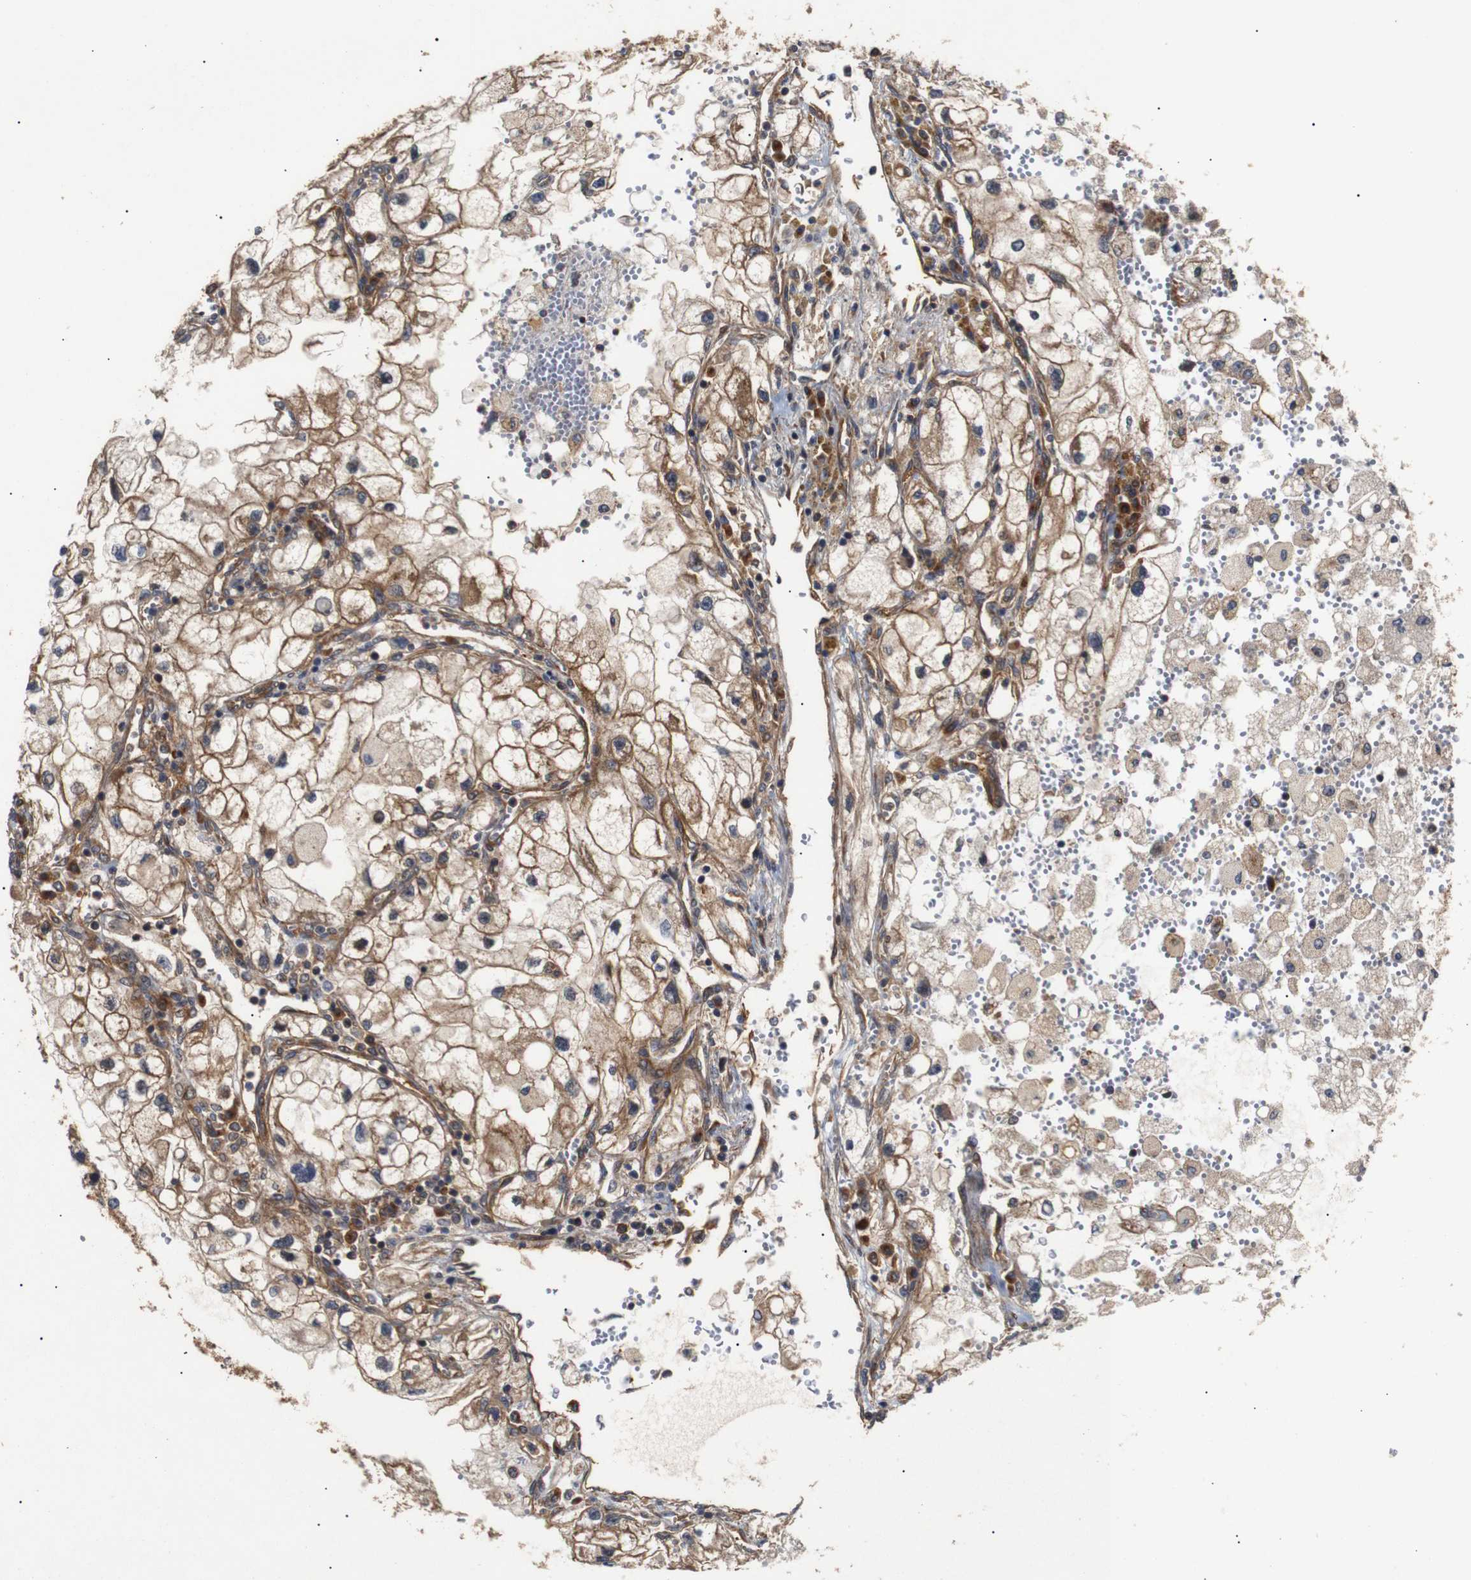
{"staining": {"intensity": "moderate", "quantity": ">75%", "location": "cytoplasmic/membranous"}, "tissue": "renal cancer", "cell_type": "Tumor cells", "image_type": "cancer", "snomed": [{"axis": "morphology", "description": "Adenocarcinoma, NOS"}, {"axis": "topography", "description": "Kidney"}], "caption": "Immunohistochemistry (IHC) photomicrograph of neoplastic tissue: human renal cancer (adenocarcinoma) stained using immunohistochemistry (IHC) exhibits medium levels of moderate protein expression localized specifically in the cytoplasmic/membranous of tumor cells, appearing as a cytoplasmic/membranous brown color.", "gene": "PAWR", "patient": {"sex": "female", "age": 70}}